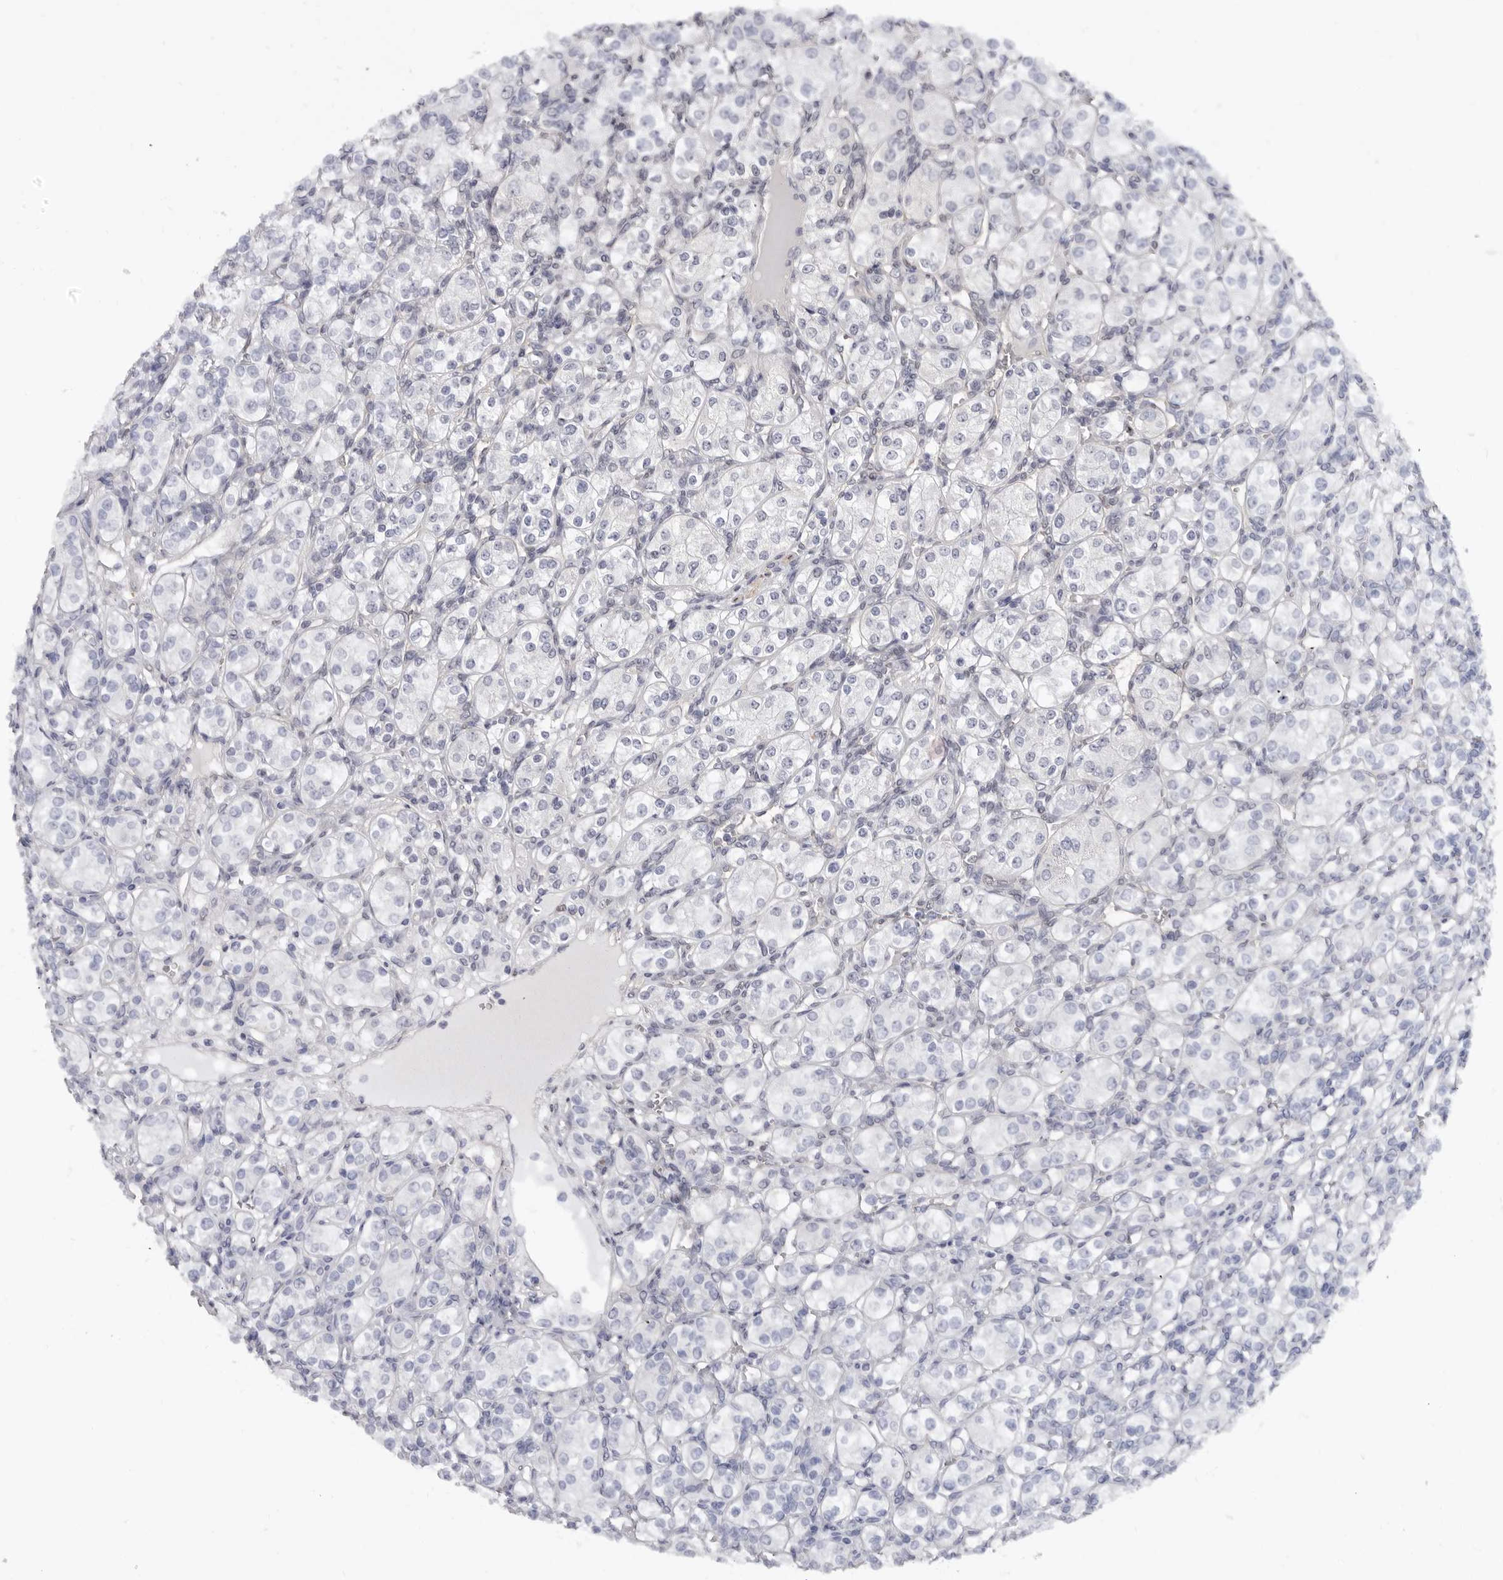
{"staining": {"intensity": "negative", "quantity": "none", "location": "none"}, "tissue": "renal cancer", "cell_type": "Tumor cells", "image_type": "cancer", "snomed": [{"axis": "morphology", "description": "Adenocarcinoma, NOS"}, {"axis": "topography", "description": "Kidney"}], "caption": "High power microscopy histopathology image of an immunohistochemistry micrograph of adenocarcinoma (renal), revealing no significant expression in tumor cells.", "gene": "KHDRBS2", "patient": {"sex": "male", "age": 77}}